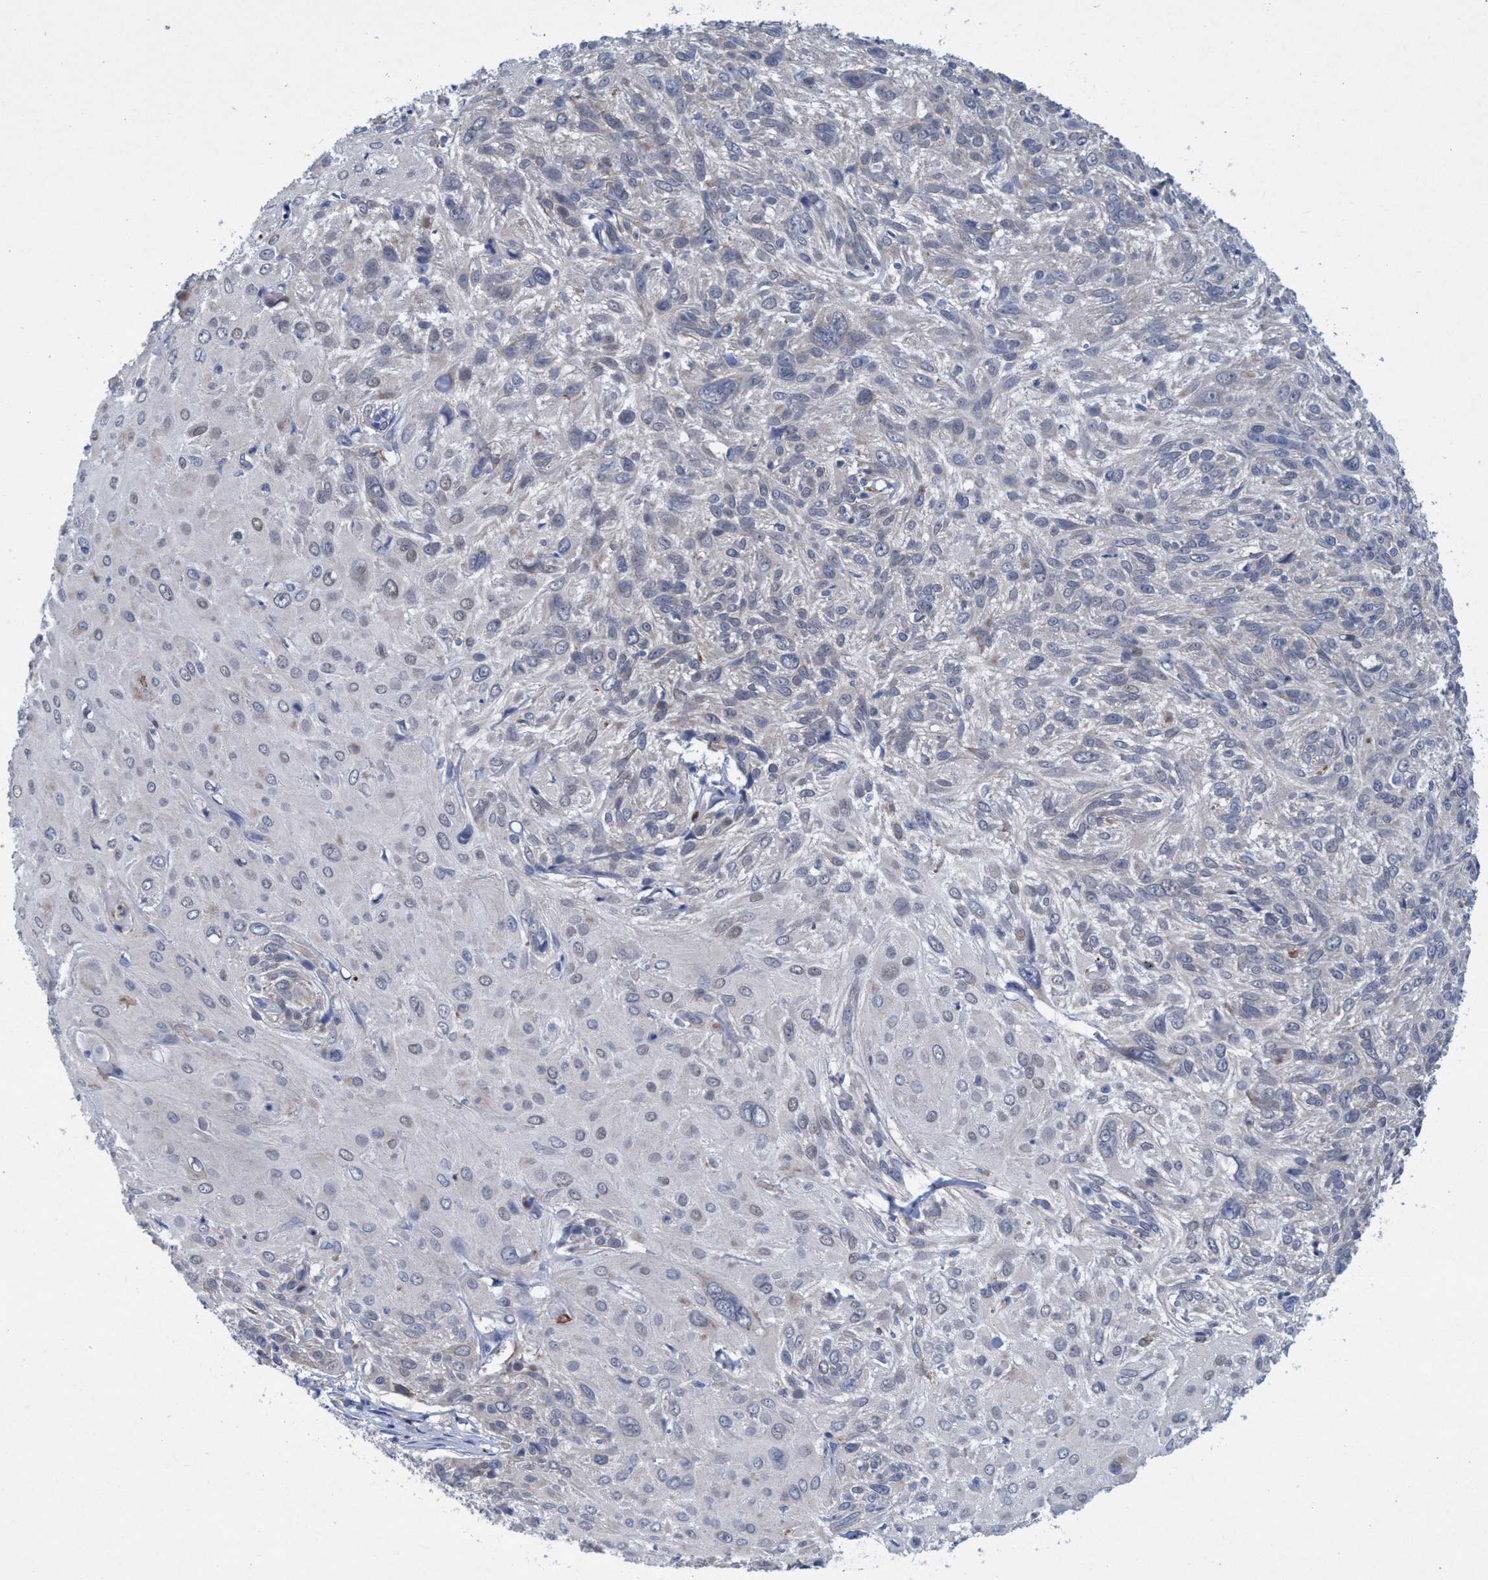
{"staining": {"intensity": "negative", "quantity": "none", "location": "none"}, "tissue": "cervical cancer", "cell_type": "Tumor cells", "image_type": "cancer", "snomed": [{"axis": "morphology", "description": "Squamous cell carcinoma, NOS"}, {"axis": "topography", "description": "Cervix"}], "caption": "Tumor cells are negative for brown protein staining in cervical cancer.", "gene": "SLC43A2", "patient": {"sex": "female", "age": 51}}